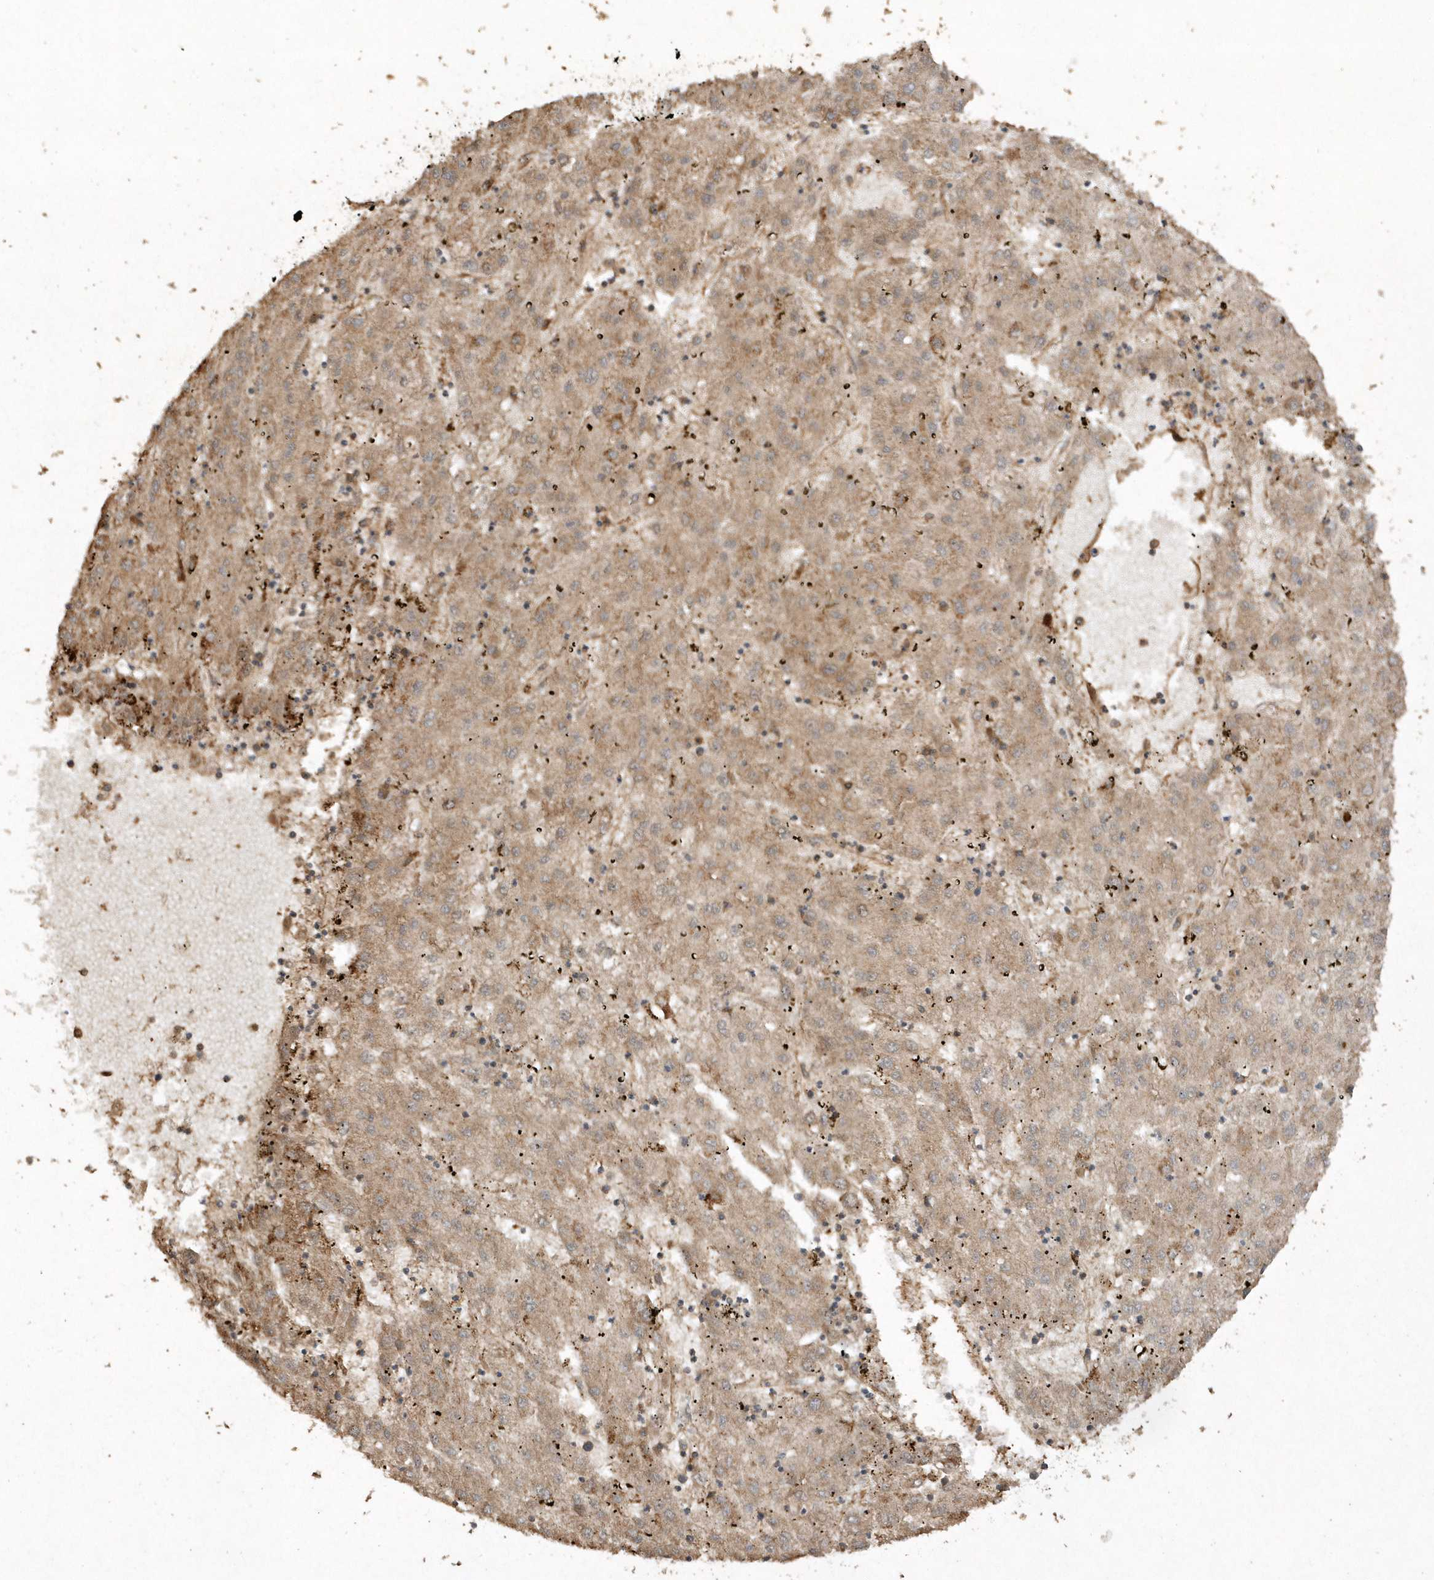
{"staining": {"intensity": "moderate", "quantity": ">75%", "location": "cytoplasmic/membranous"}, "tissue": "liver cancer", "cell_type": "Tumor cells", "image_type": "cancer", "snomed": [{"axis": "morphology", "description": "Carcinoma, Hepatocellular, NOS"}, {"axis": "topography", "description": "Liver"}], "caption": "Moderate cytoplasmic/membranous expression for a protein is seen in approximately >75% of tumor cells of hepatocellular carcinoma (liver) using immunohistochemistry (IHC).", "gene": "AVPI1", "patient": {"sex": "male", "age": 72}}